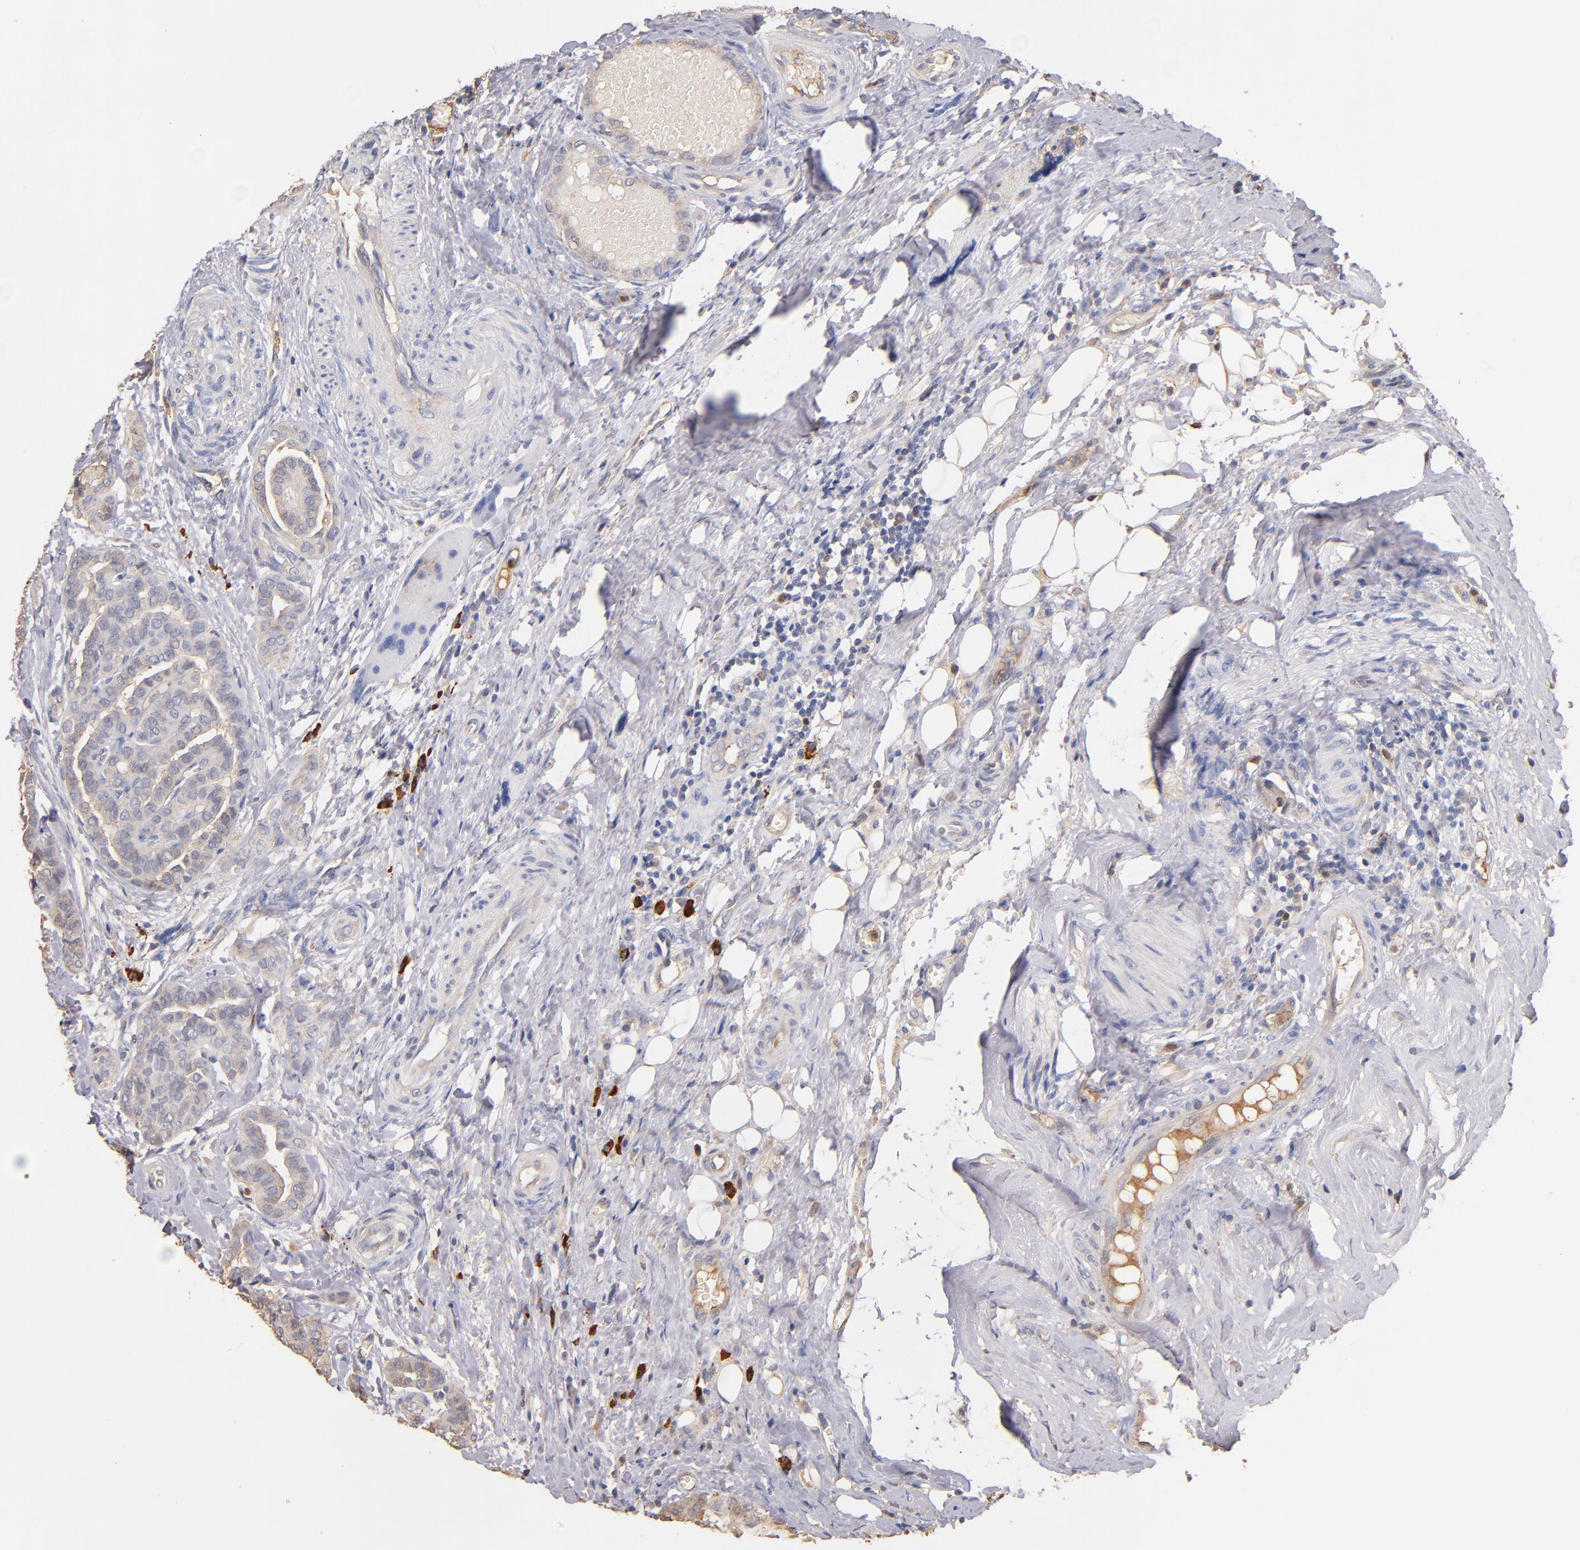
{"staining": {"intensity": "weak", "quantity": "25%-75%", "location": "cytoplasmic/membranous"}, "tissue": "thyroid cancer", "cell_type": "Tumor cells", "image_type": "cancer", "snomed": [{"axis": "morphology", "description": "Carcinoma, NOS"}, {"axis": "topography", "description": "Thyroid gland"}], "caption": "Protein analysis of thyroid carcinoma tissue reveals weak cytoplasmic/membranous staining in about 25%-75% of tumor cells. Nuclei are stained in blue.", "gene": "RO60", "patient": {"sex": "female", "age": 91}}